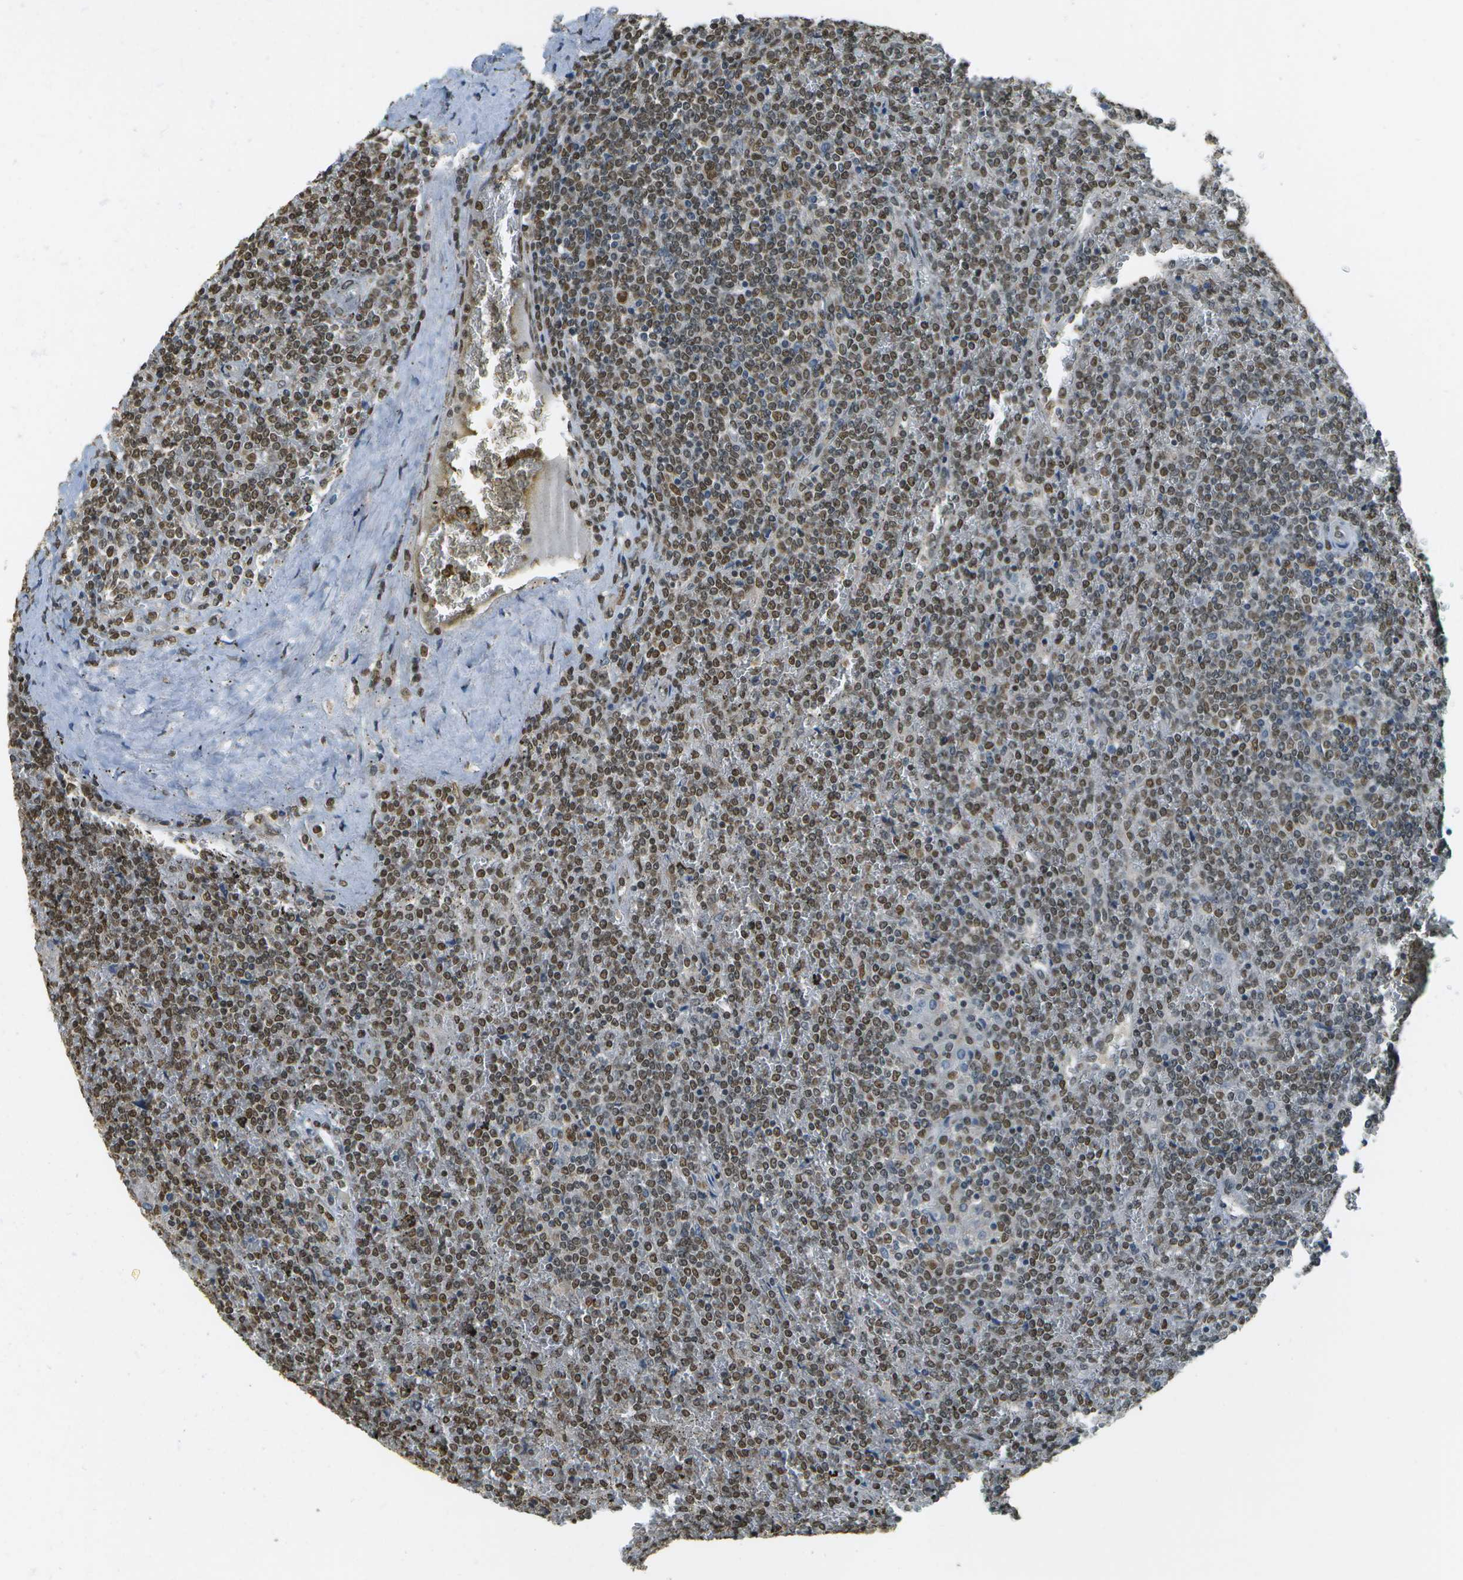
{"staining": {"intensity": "moderate", "quantity": "25%-75%", "location": "nuclear"}, "tissue": "lymphoma", "cell_type": "Tumor cells", "image_type": "cancer", "snomed": [{"axis": "morphology", "description": "Malignant lymphoma, non-Hodgkin's type, Low grade"}, {"axis": "topography", "description": "Spleen"}], "caption": "There is medium levels of moderate nuclear staining in tumor cells of malignant lymphoma, non-Hodgkin's type (low-grade), as demonstrated by immunohistochemical staining (brown color).", "gene": "ABL2", "patient": {"sex": "female", "age": 19}}